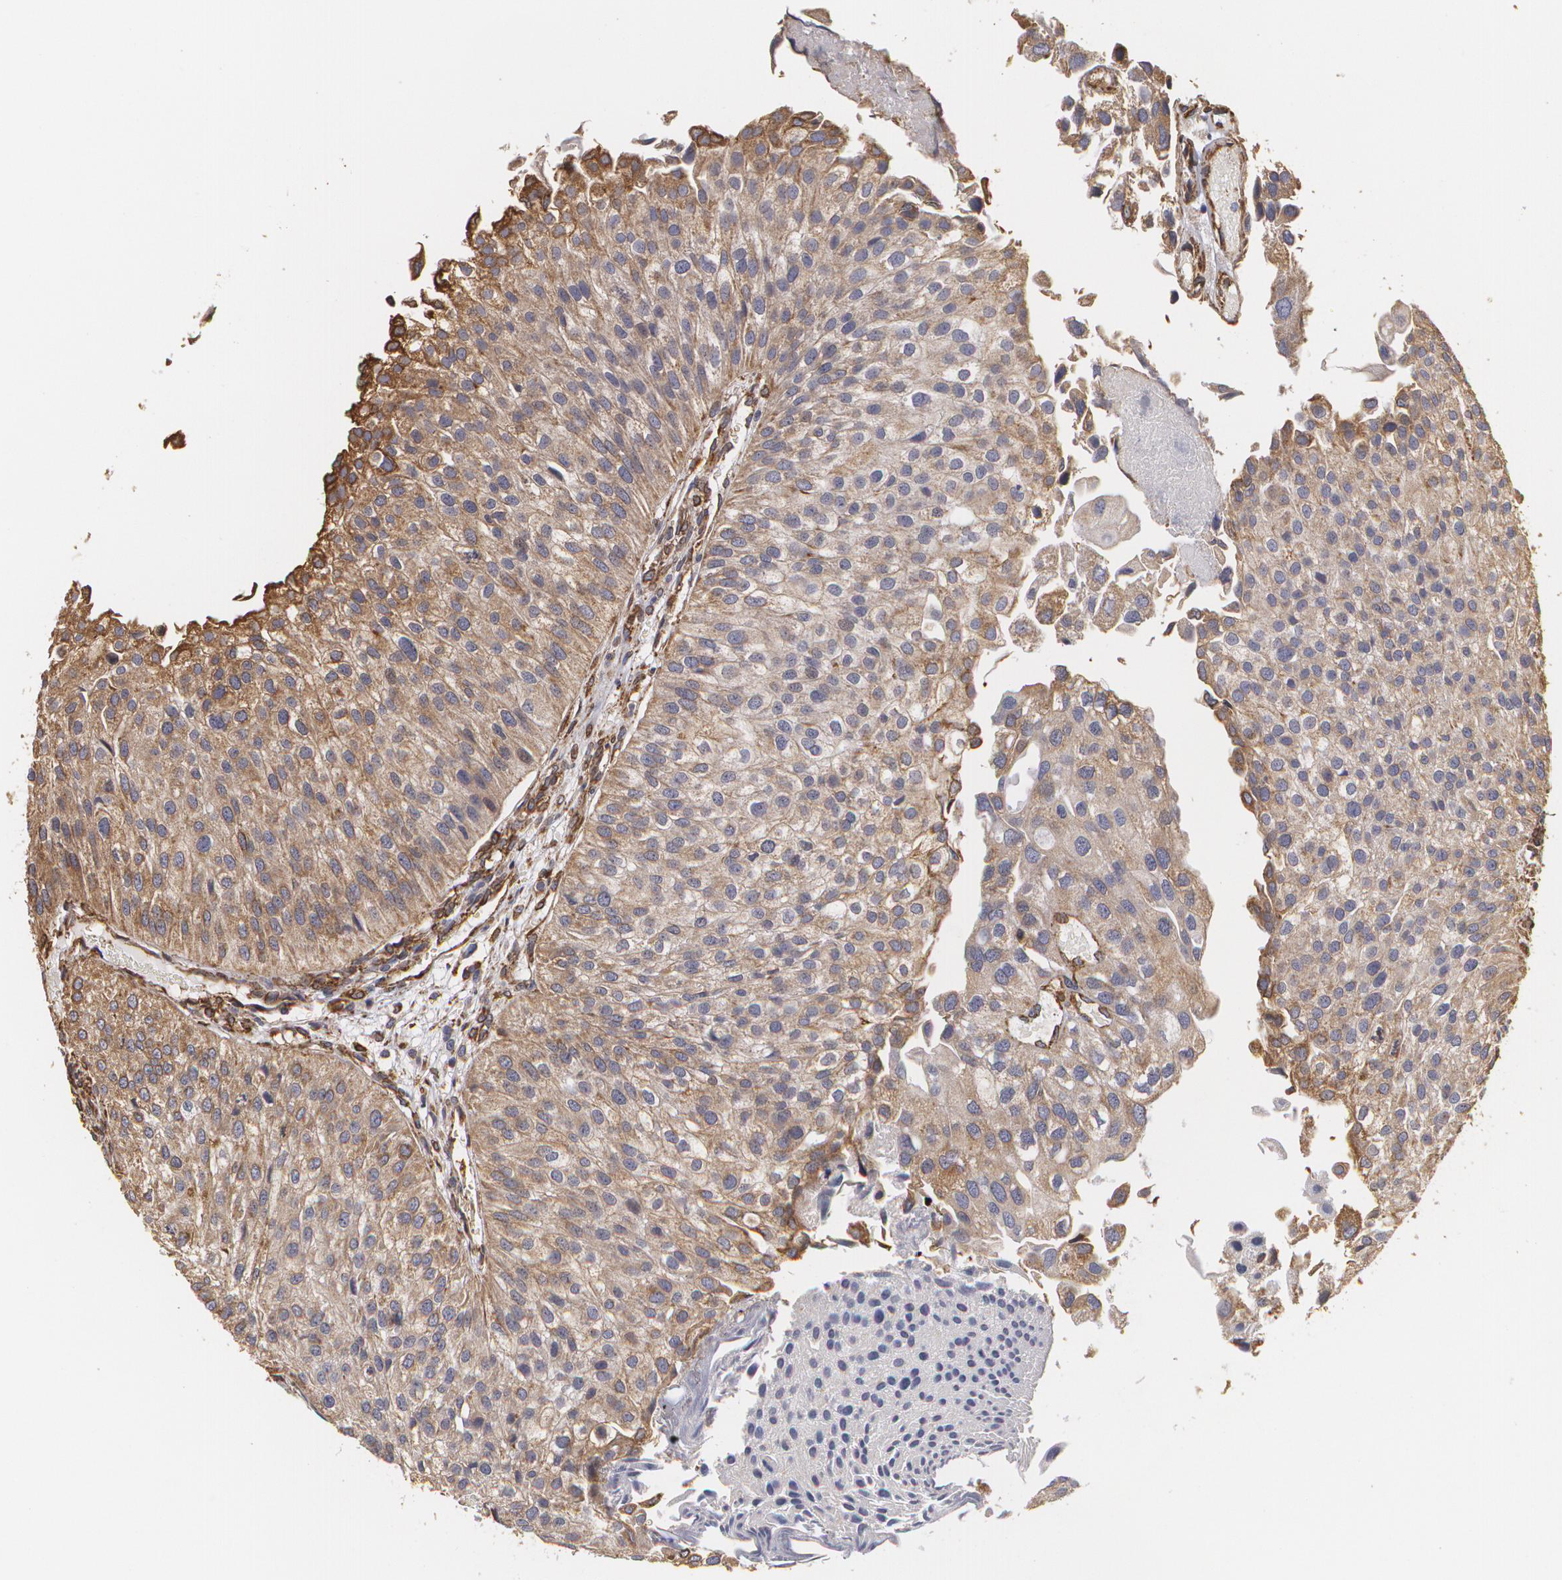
{"staining": {"intensity": "weak", "quantity": ">75%", "location": "cytoplasmic/membranous"}, "tissue": "urothelial cancer", "cell_type": "Tumor cells", "image_type": "cancer", "snomed": [{"axis": "morphology", "description": "Urothelial carcinoma, Low grade"}, {"axis": "topography", "description": "Urinary bladder"}], "caption": "High-magnification brightfield microscopy of urothelial cancer stained with DAB (brown) and counterstained with hematoxylin (blue). tumor cells exhibit weak cytoplasmic/membranous positivity is identified in approximately>75% of cells.", "gene": "CYB5R3", "patient": {"sex": "female", "age": 89}}